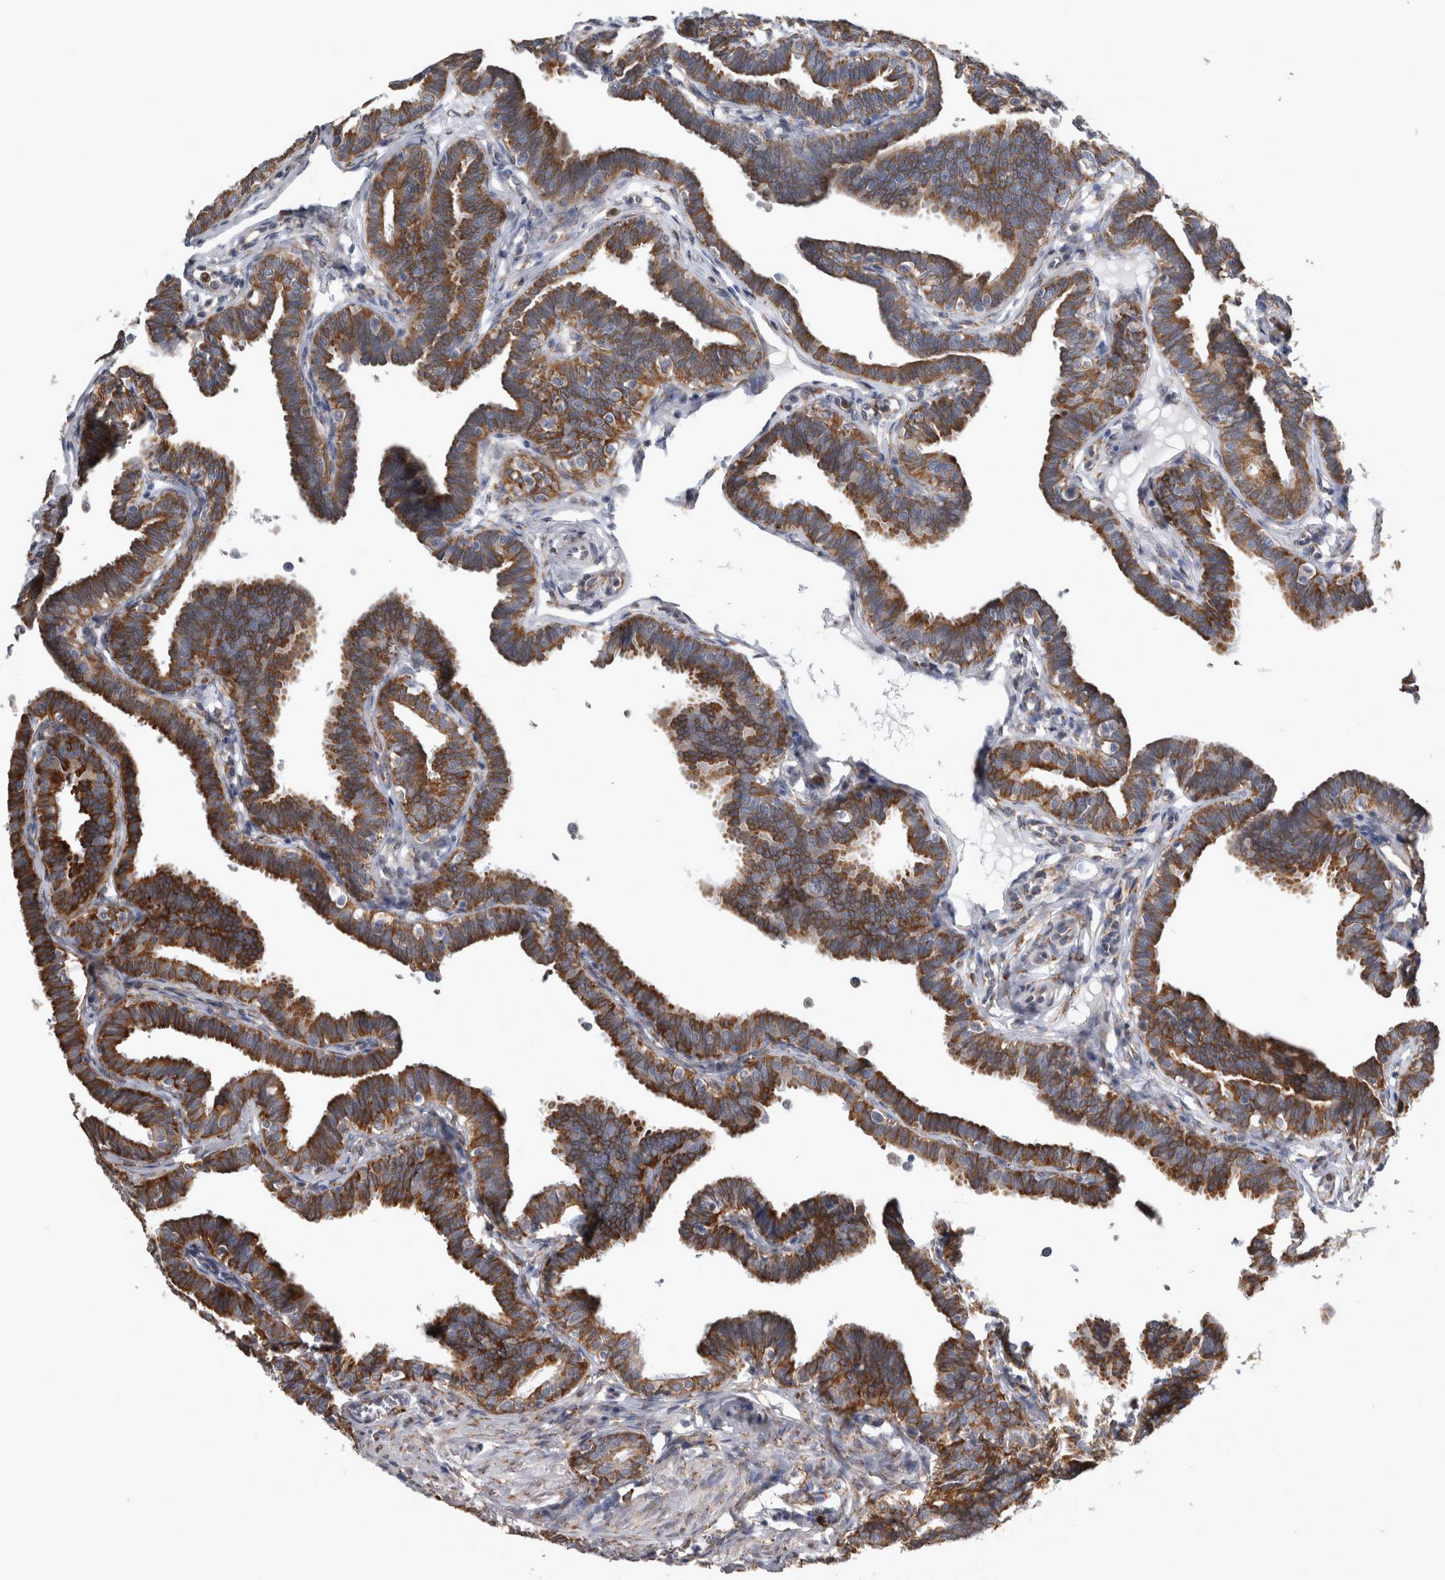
{"staining": {"intensity": "strong", "quantity": ">75%", "location": "cytoplasmic/membranous"}, "tissue": "fallopian tube", "cell_type": "Glandular cells", "image_type": "normal", "snomed": [{"axis": "morphology", "description": "Normal tissue, NOS"}, {"axis": "topography", "description": "Fallopian tube"}, {"axis": "topography", "description": "Ovary"}], "caption": "Immunohistochemical staining of benign human fallopian tube reveals strong cytoplasmic/membranous protein positivity in about >75% of glandular cells.", "gene": "FHIP2B", "patient": {"sex": "female", "age": 23}}